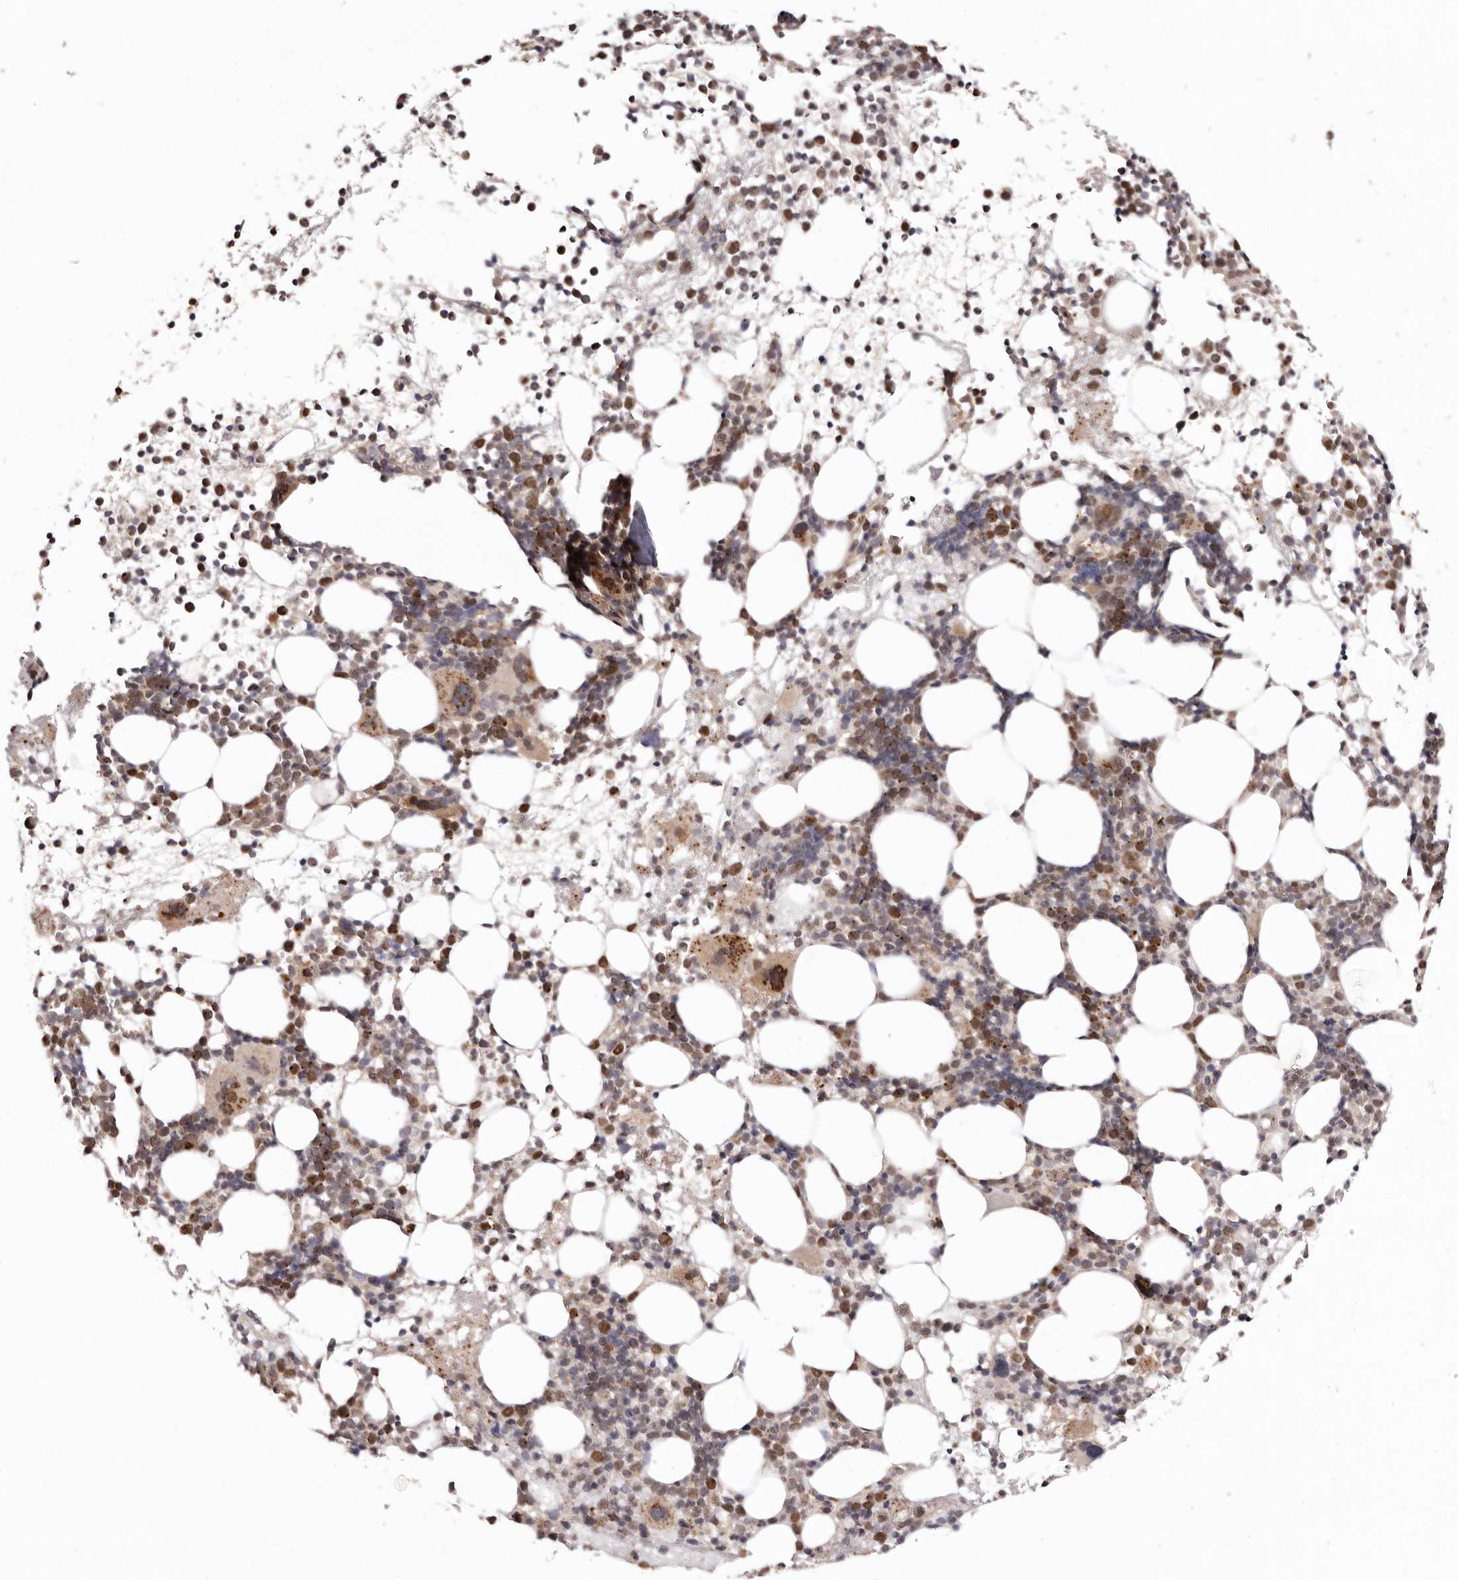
{"staining": {"intensity": "moderate", "quantity": ">75%", "location": "nuclear"}, "tissue": "bone marrow", "cell_type": "Hematopoietic cells", "image_type": "normal", "snomed": [{"axis": "morphology", "description": "Normal tissue, NOS"}, {"axis": "topography", "description": "Bone marrow"}], "caption": "This histopathology image displays benign bone marrow stained with immunohistochemistry (IHC) to label a protein in brown. The nuclear of hematopoietic cells show moderate positivity for the protein. Nuclei are counter-stained blue.", "gene": "NOTCH1", "patient": {"sex": "female", "age": 57}}